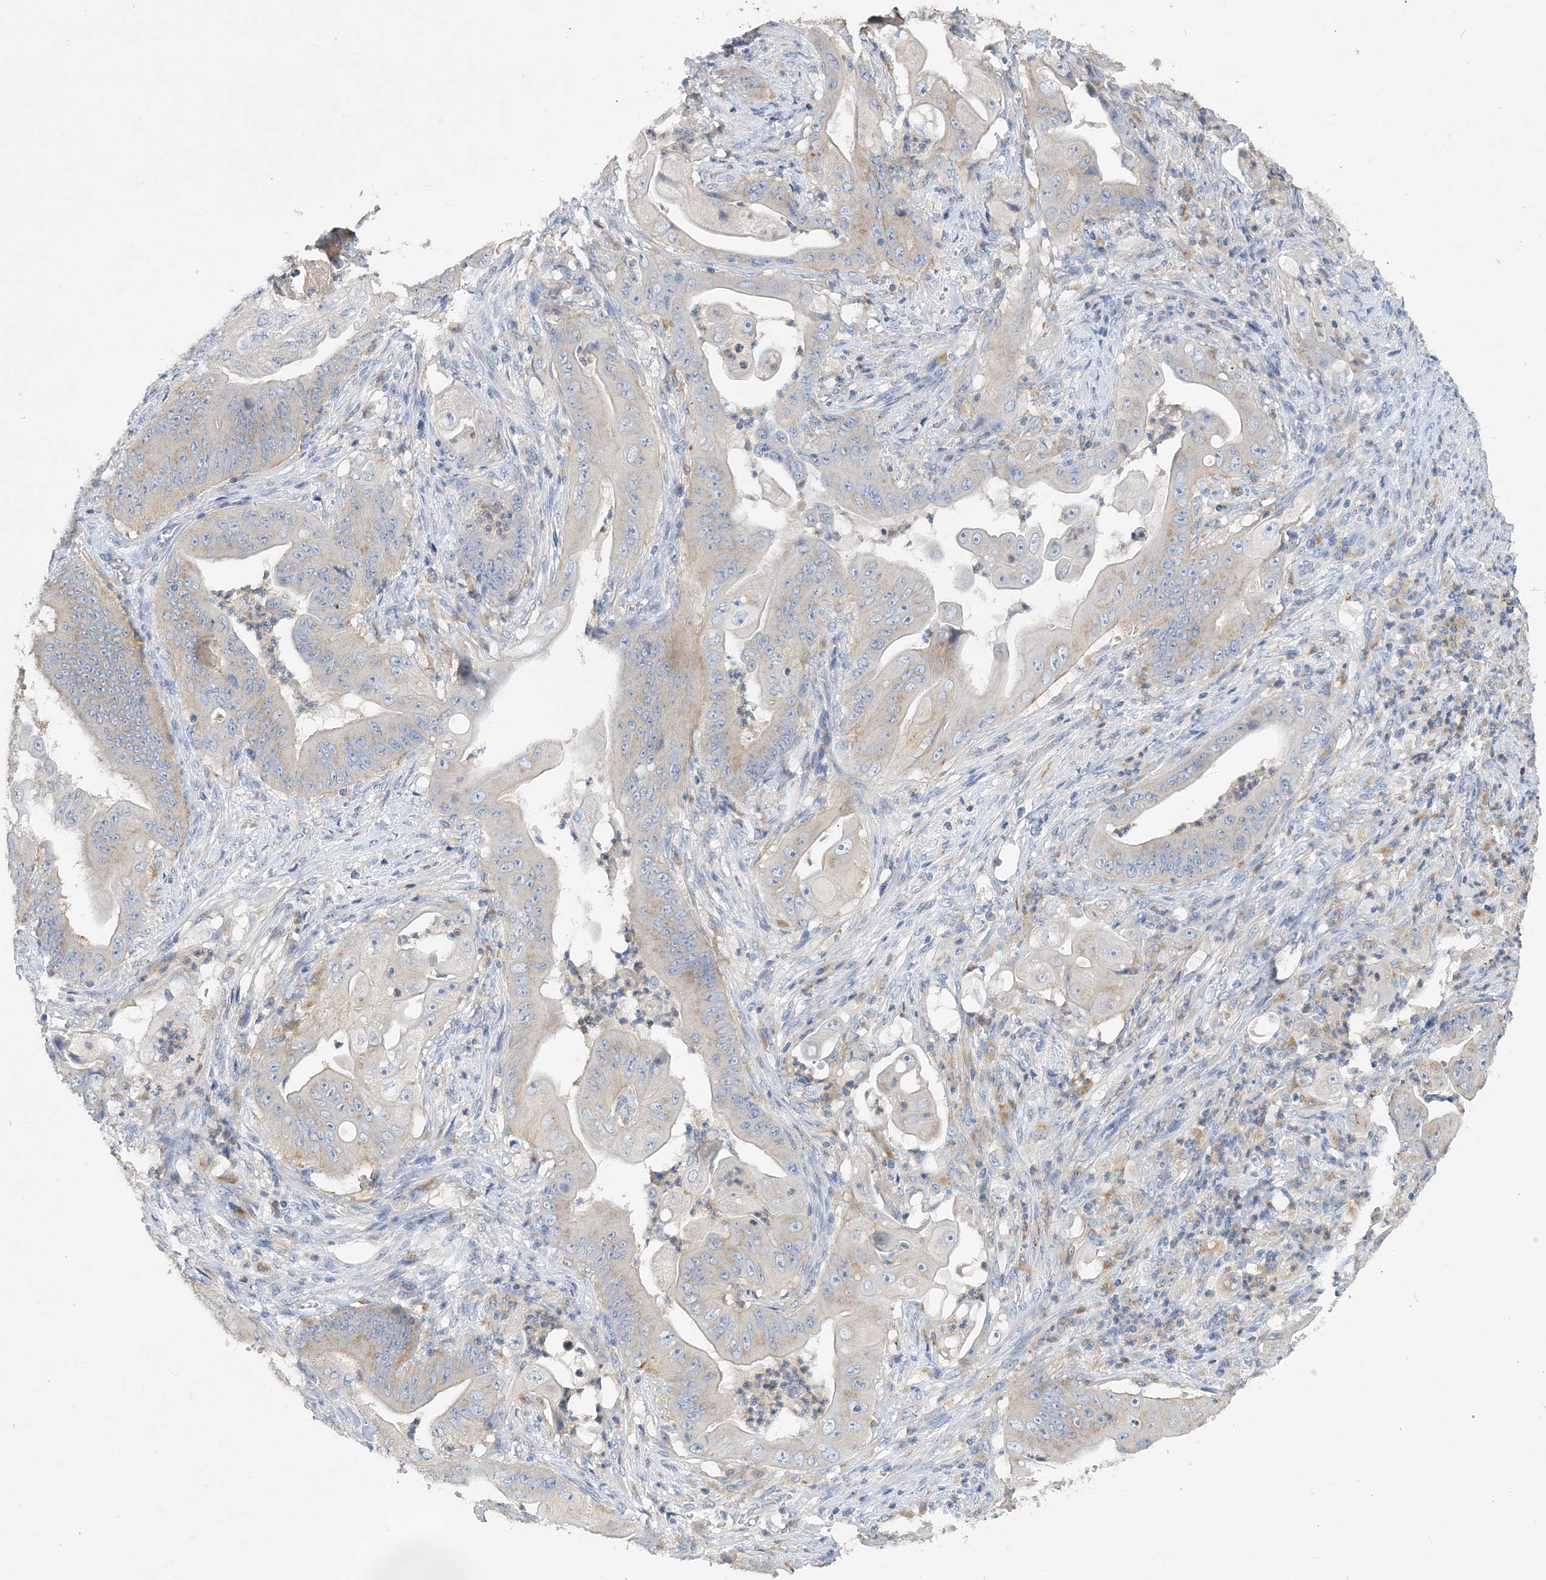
{"staining": {"intensity": "weak", "quantity": "<25%", "location": "cytoplasmic/membranous"}, "tissue": "stomach cancer", "cell_type": "Tumor cells", "image_type": "cancer", "snomed": [{"axis": "morphology", "description": "Adenocarcinoma, NOS"}, {"axis": "topography", "description": "Stomach"}], "caption": "Immunohistochemistry histopathology image of human stomach cancer stained for a protein (brown), which displays no staining in tumor cells.", "gene": "GRINA", "patient": {"sex": "female", "age": 73}}